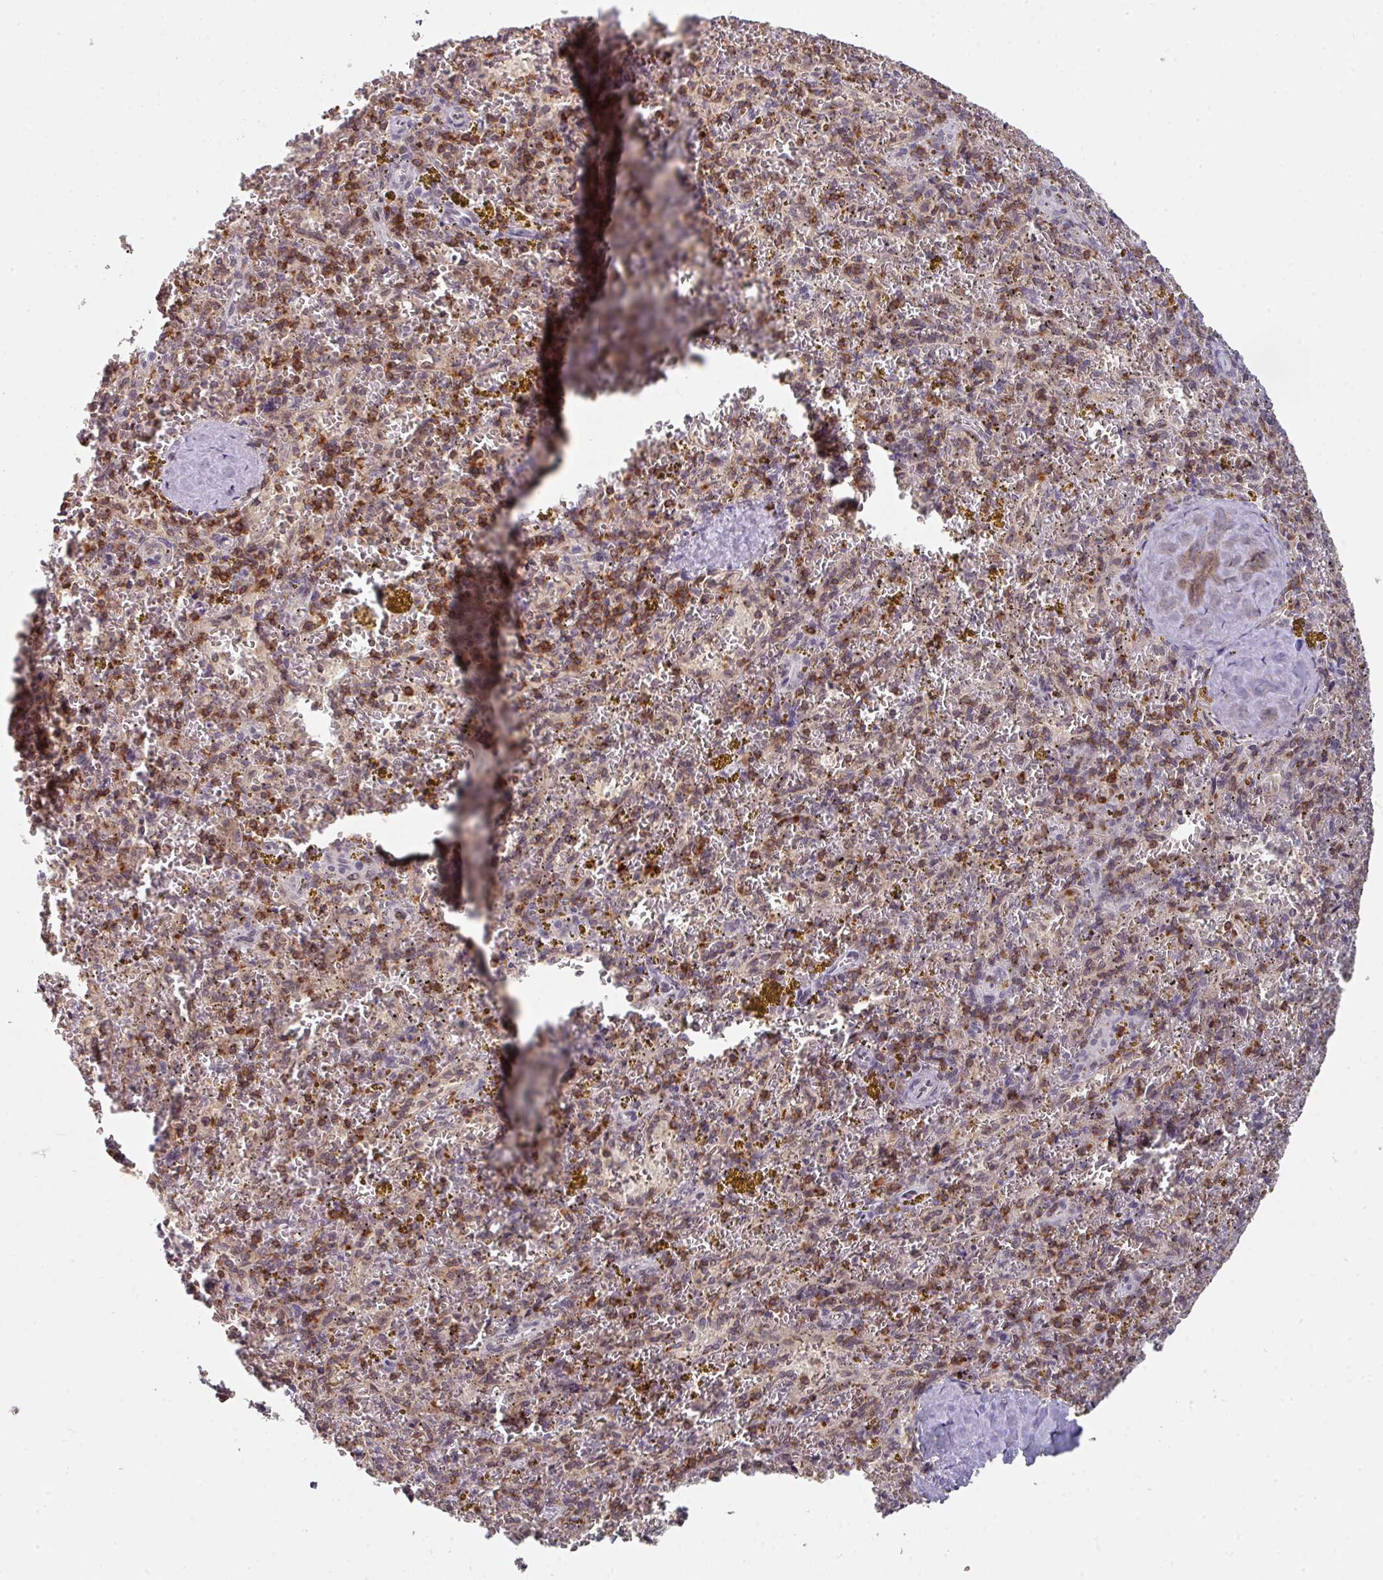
{"staining": {"intensity": "moderate", "quantity": "<25%", "location": "cytoplasmic/membranous"}, "tissue": "spleen", "cell_type": "Cells in red pulp", "image_type": "normal", "snomed": [{"axis": "morphology", "description": "Normal tissue, NOS"}, {"axis": "topography", "description": "Spleen"}], "caption": "Protein staining of unremarkable spleen shows moderate cytoplasmic/membranous expression in approximately <25% of cells in red pulp.", "gene": "RASAL3", "patient": {"sex": "male", "age": 57}}